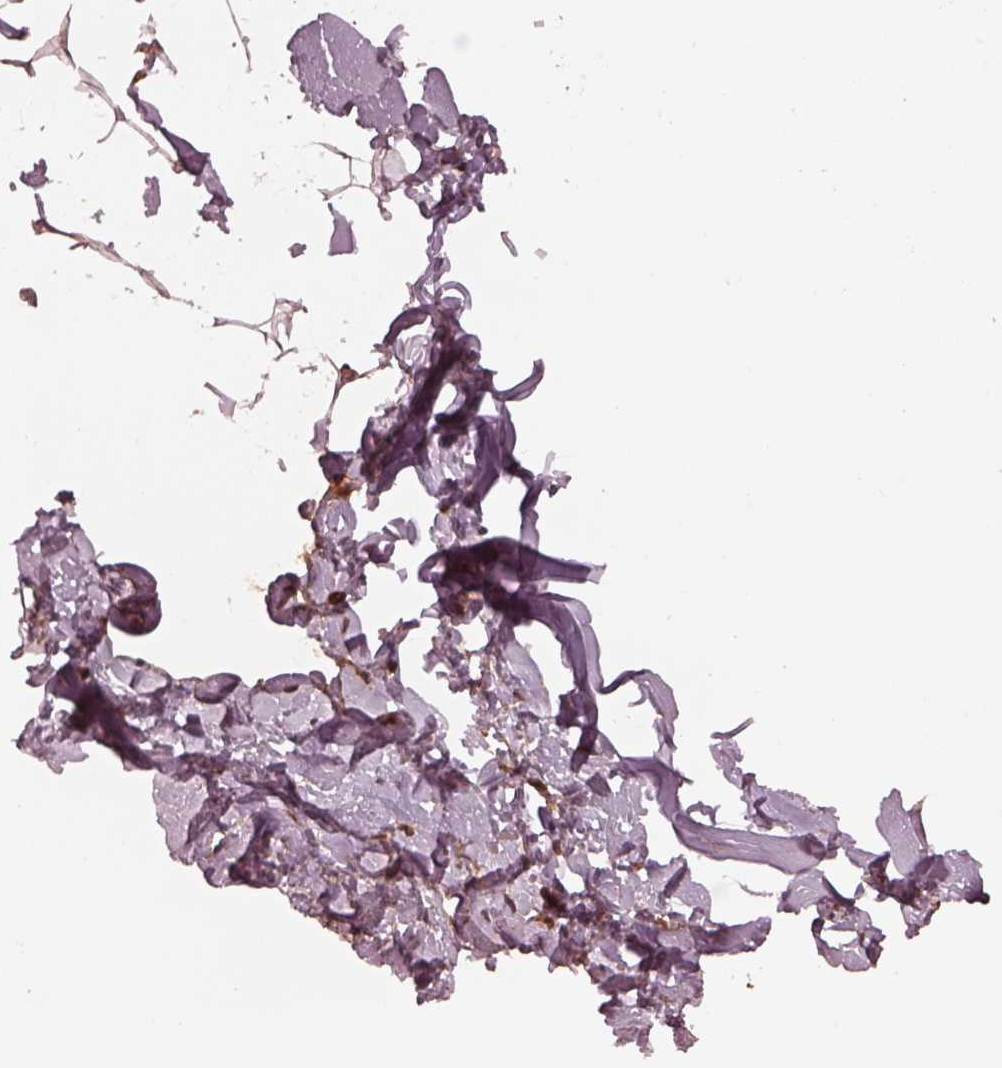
{"staining": {"intensity": "moderate", "quantity": "<25%", "location": "cytoplasmic/membranous"}, "tissue": "breast", "cell_type": "Adipocytes", "image_type": "normal", "snomed": [{"axis": "morphology", "description": "Normal tissue, NOS"}, {"axis": "topography", "description": "Breast"}], "caption": "Protein expression analysis of unremarkable breast reveals moderate cytoplasmic/membranous positivity in about <25% of adipocytes. Immunohistochemistry (ihc) stains the protein of interest in brown and the nuclei are stained blue.", "gene": "PIK3R2", "patient": {"sex": "female", "age": 32}}